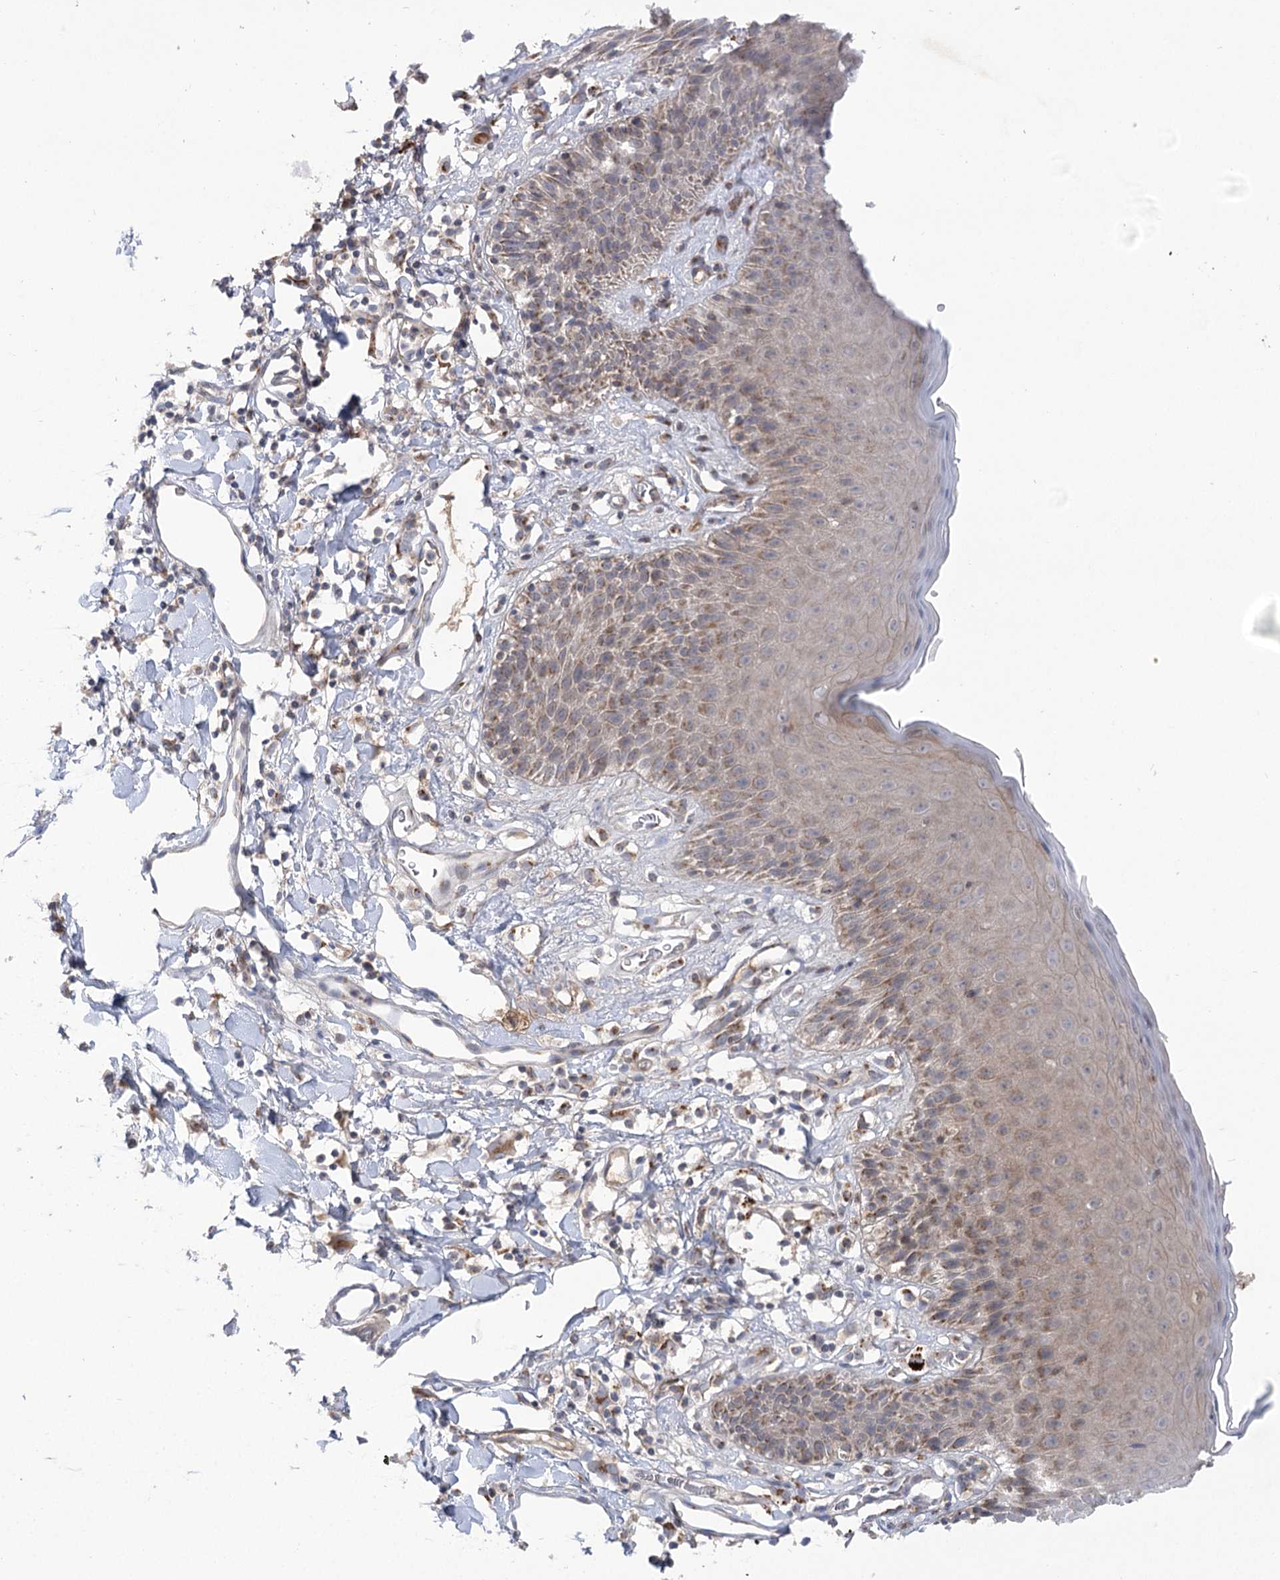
{"staining": {"intensity": "moderate", "quantity": ">75%", "location": "cytoplasmic/membranous"}, "tissue": "skin", "cell_type": "Epidermal cells", "image_type": "normal", "snomed": [{"axis": "morphology", "description": "Normal tissue, NOS"}, {"axis": "topography", "description": "Vulva"}], "caption": "High-power microscopy captured an immunohistochemistry image of normal skin, revealing moderate cytoplasmic/membranous staining in about >75% of epidermal cells.", "gene": "GBF1", "patient": {"sex": "female", "age": 68}}